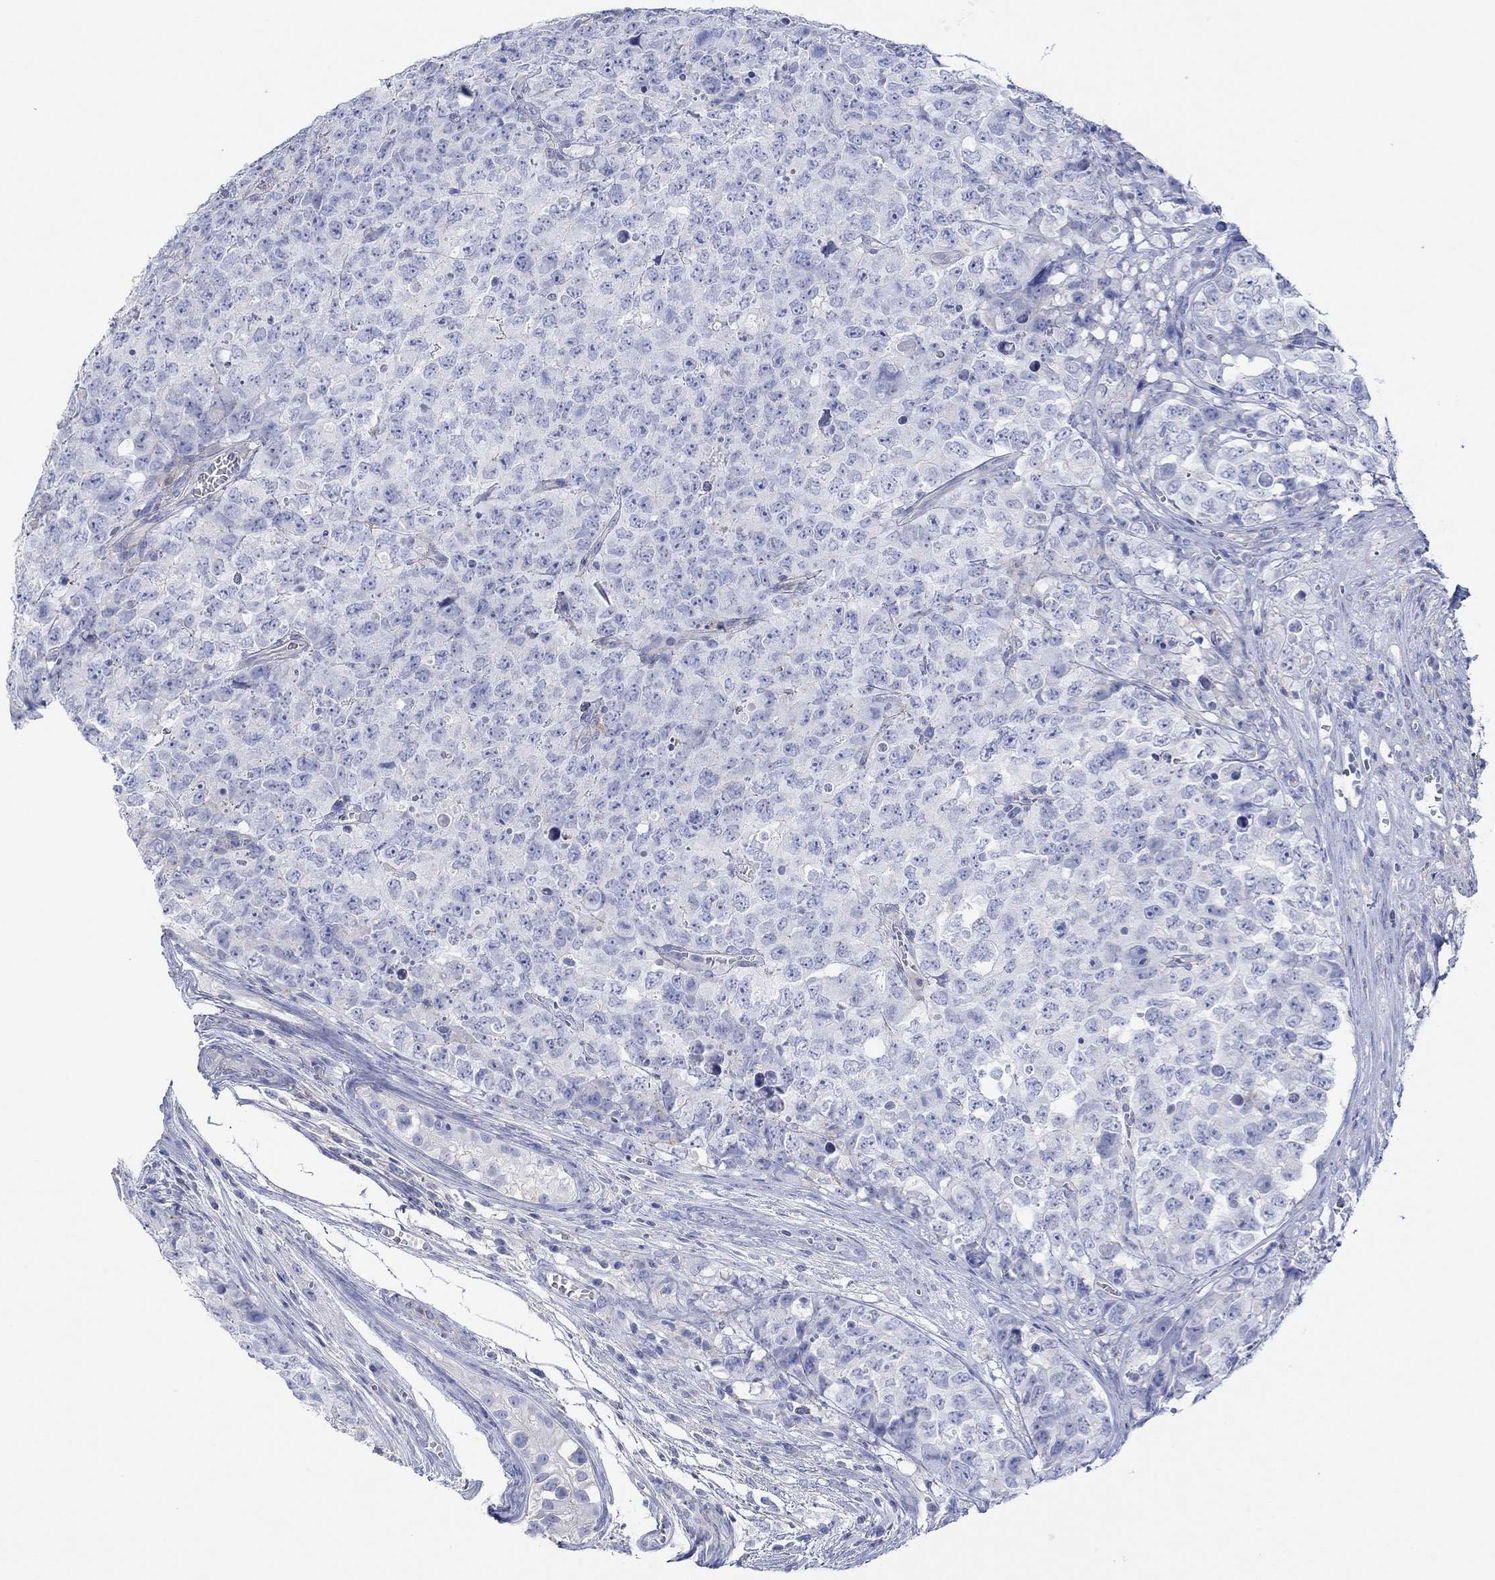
{"staining": {"intensity": "negative", "quantity": "none", "location": "none"}, "tissue": "testis cancer", "cell_type": "Tumor cells", "image_type": "cancer", "snomed": [{"axis": "morphology", "description": "Carcinoma, Embryonal, NOS"}, {"axis": "topography", "description": "Testis"}], "caption": "Tumor cells are negative for brown protein staining in testis cancer (embryonal carcinoma).", "gene": "PPIL6", "patient": {"sex": "male", "age": 23}}